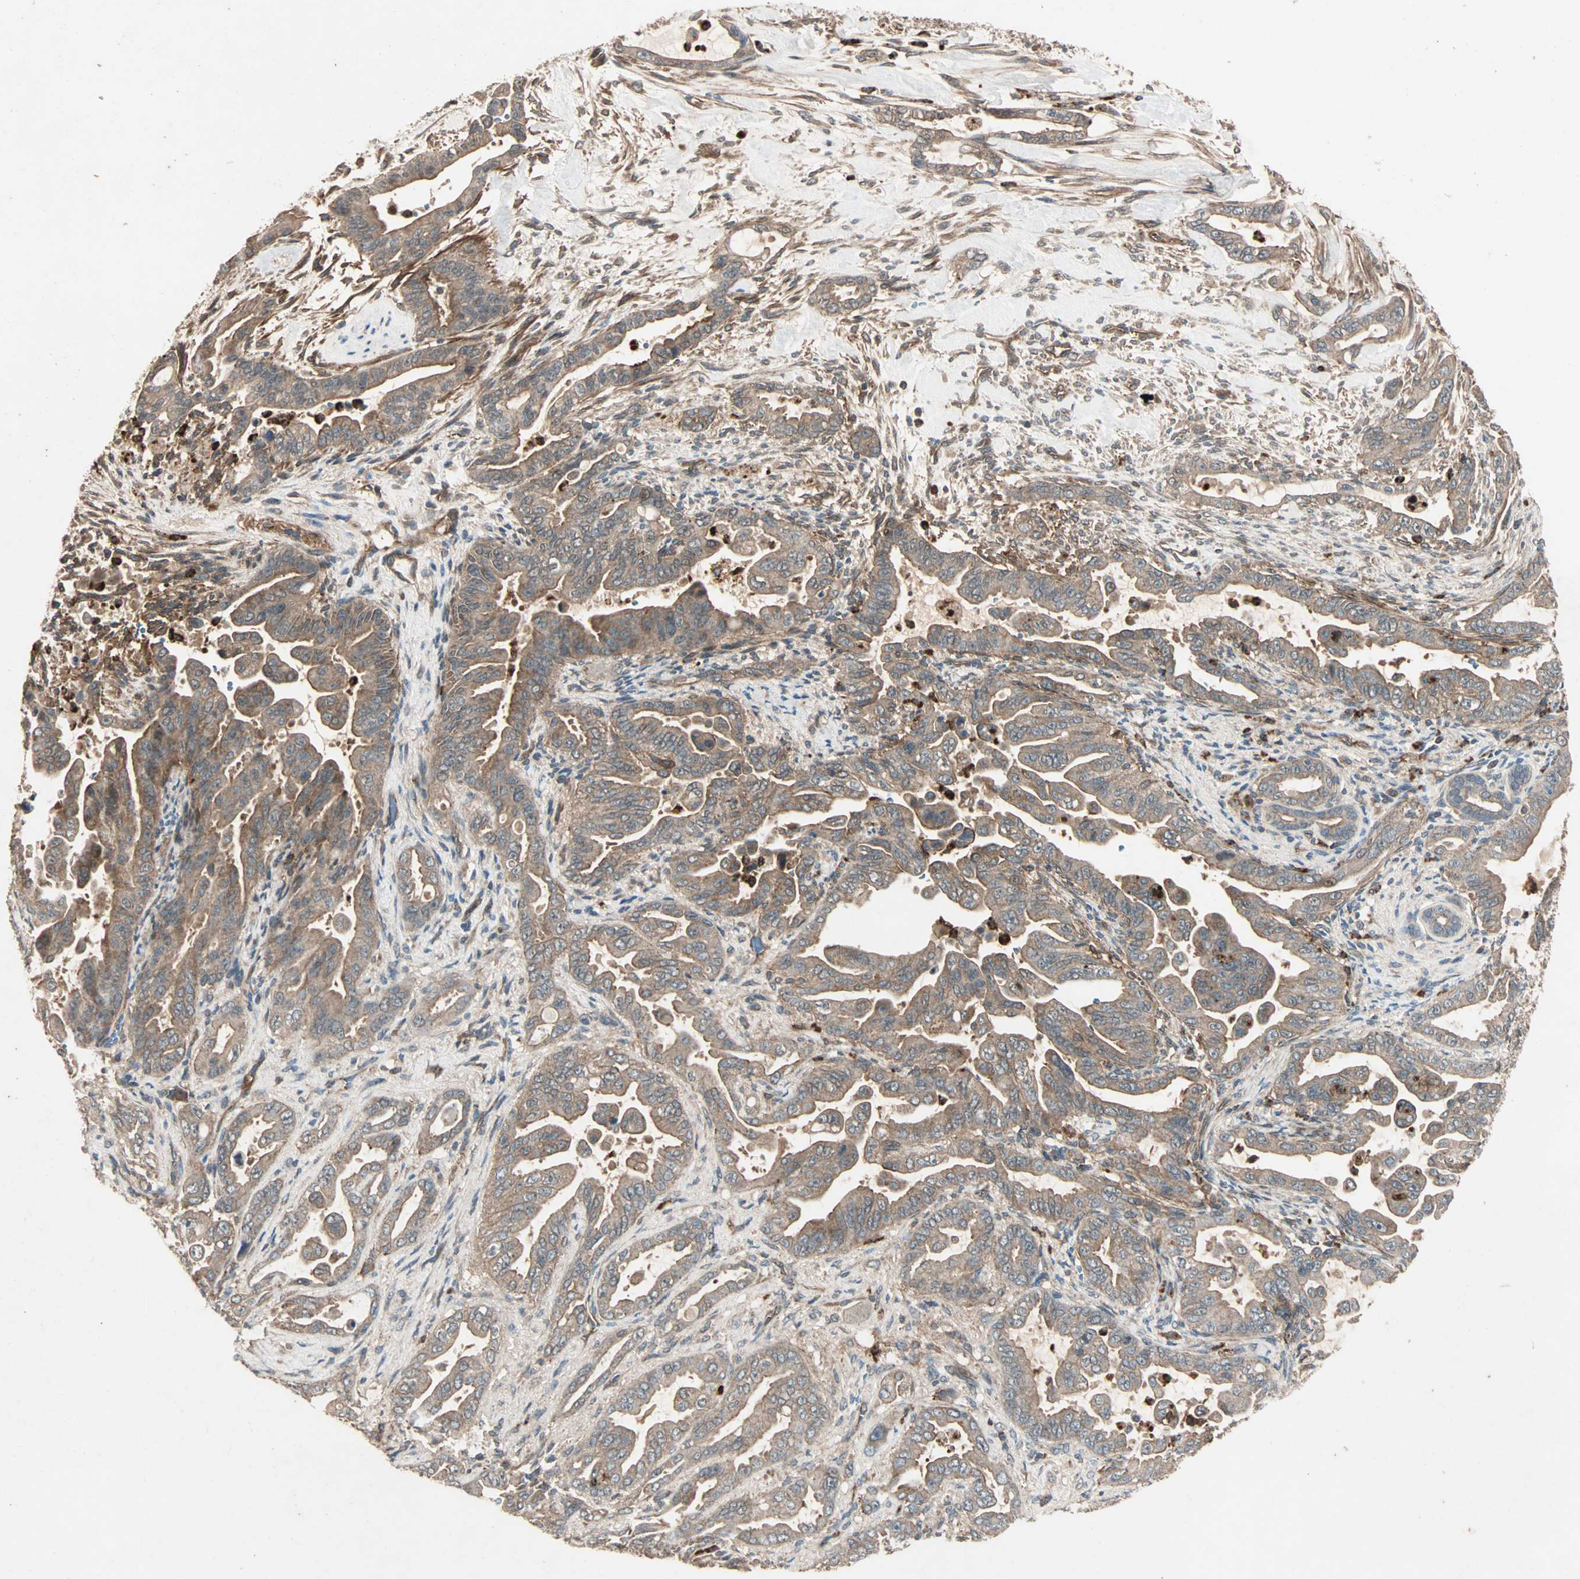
{"staining": {"intensity": "moderate", "quantity": ">75%", "location": "cytoplasmic/membranous"}, "tissue": "pancreatic cancer", "cell_type": "Tumor cells", "image_type": "cancer", "snomed": [{"axis": "morphology", "description": "Adenocarcinoma, NOS"}, {"axis": "topography", "description": "Pancreas"}], "caption": "The photomicrograph demonstrates staining of adenocarcinoma (pancreatic), revealing moderate cytoplasmic/membranous protein positivity (brown color) within tumor cells.", "gene": "GCK", "patient": {"sex": "male", "age": 70}}